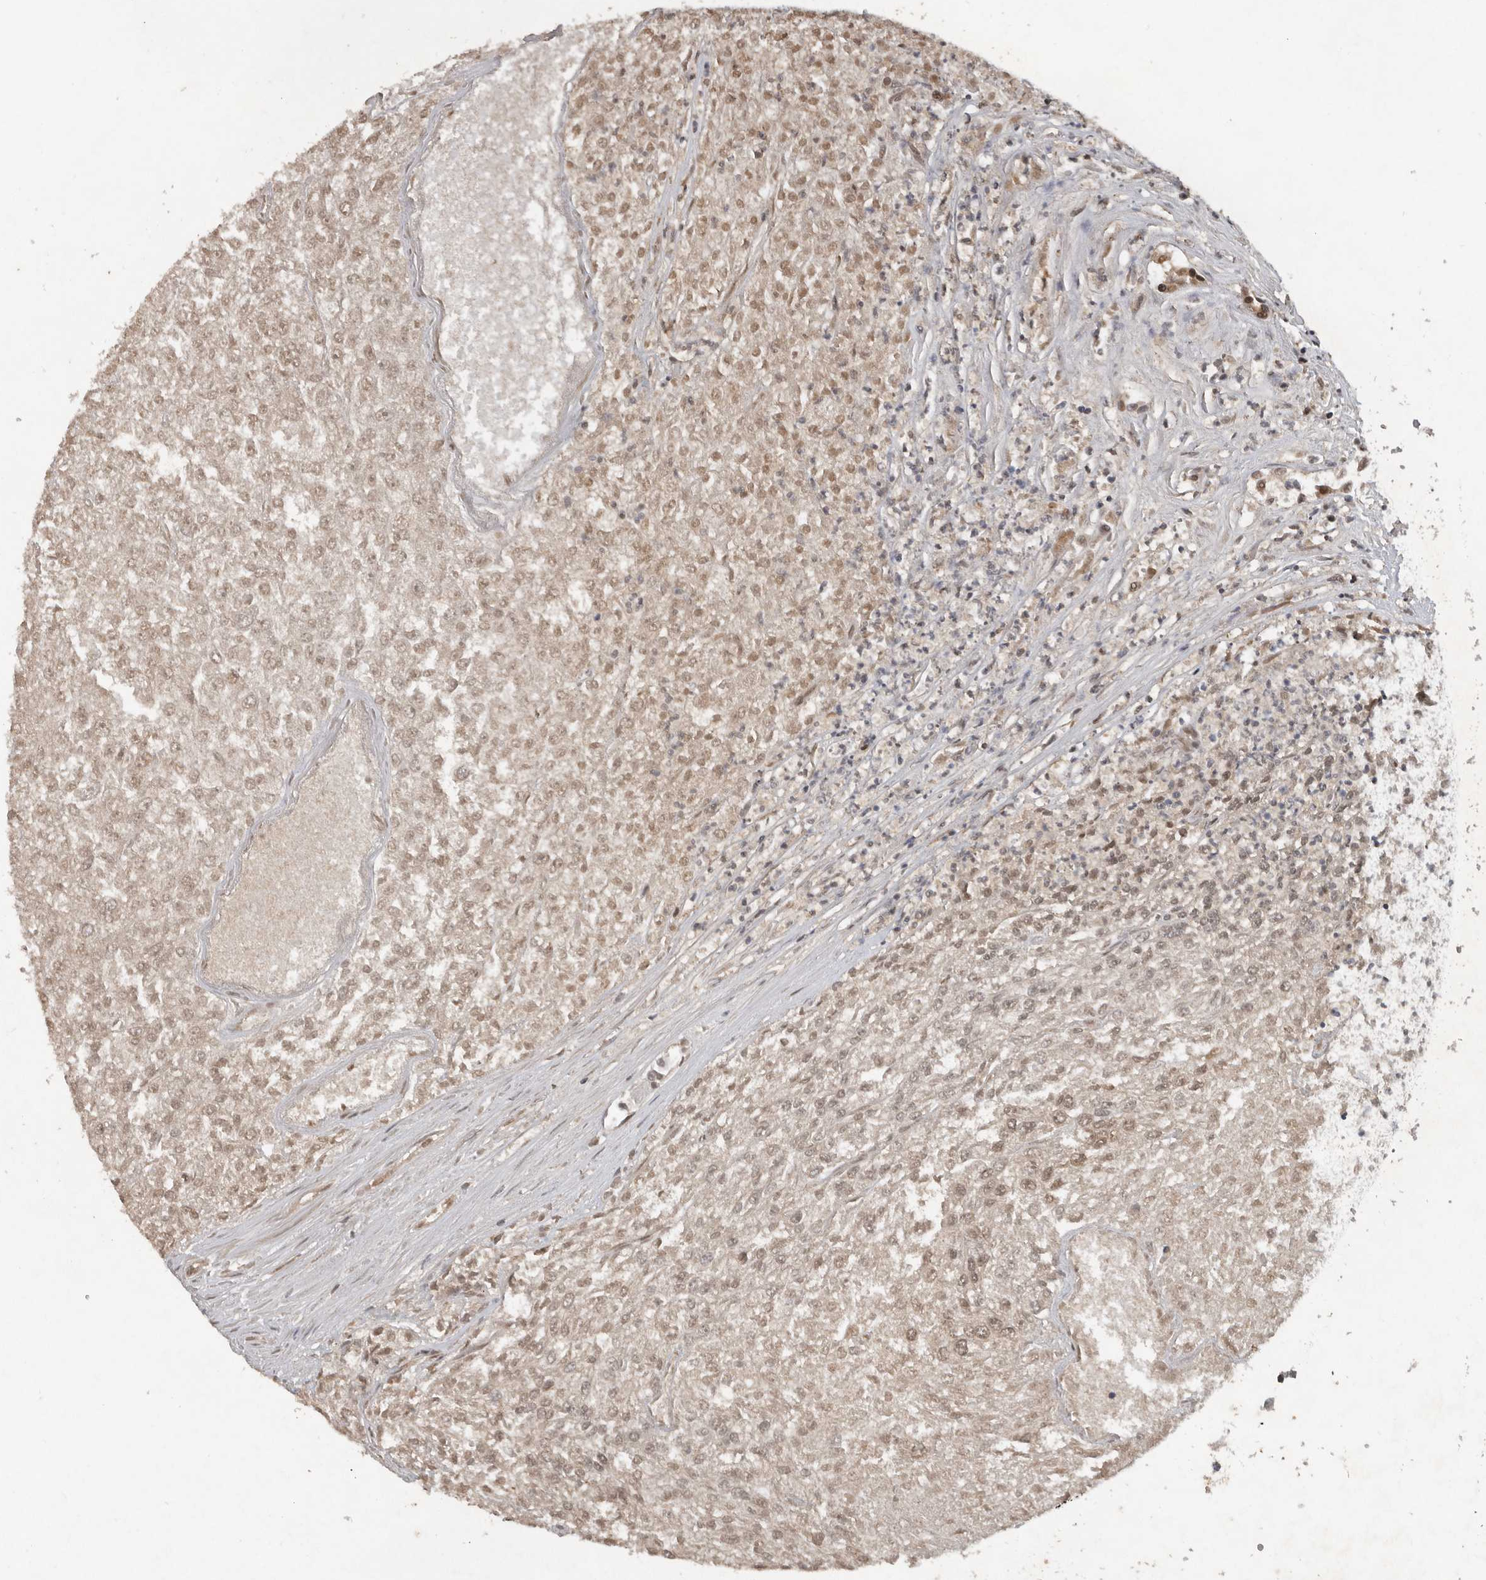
{"staining": {"intensity": "weak", "quantity": ">75%", "location": "nuclear"}, "tissue": "renal cancer", "cell_type": "Tumor cells", "image_type": "cancer", "snomed": [{"axis": "morphology", "description": "Adenocarcinoma, NOS"}, {"axis": "topography", "description": "Kidney"}], "caption": "This histopathology image exhibits IHC staining of renal adenocarcinoma, with low weak nuclear staining in approximately >75% of tumor cells.", "gene": "CDC27", "patient": {"sex": "female", "age": 54}}